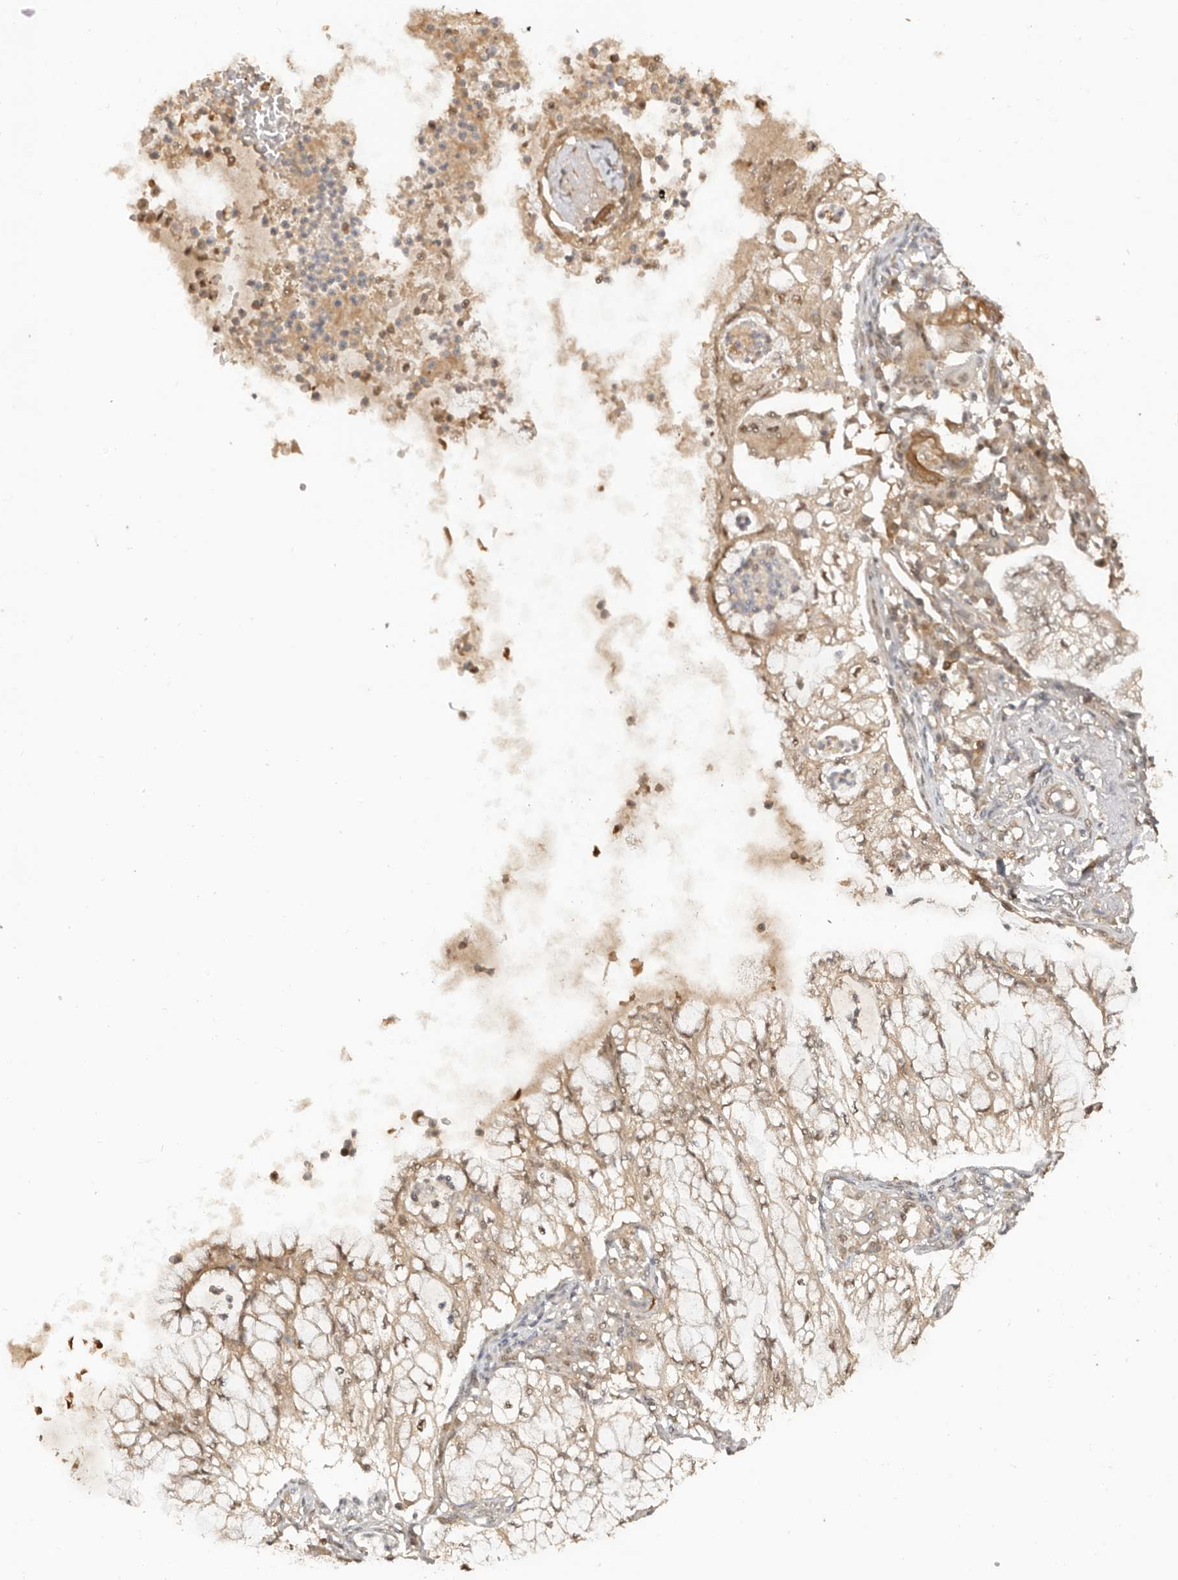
{"staining": {"intensity": "weak", "quantity": "25%-75%", "location": "cytoplasmic/membranous,nuclear"}, "tissue": "lung cancer", "cell_type": "Tumor cells", "image_type": "cancer", "snomed": [{"axis": "morphology", "description": "Adenocarcinoma, NOS"}, {"axis": "topography", "description": "Lung"}], "caption": "Lung cancer stained with a brown dye displays weak cytoplasmic/membranous and nuclear positive expression in about 25%-75% of tumor cells.", "gene": "PSMA5", "patient": {"sex": "female", "age": 70}}